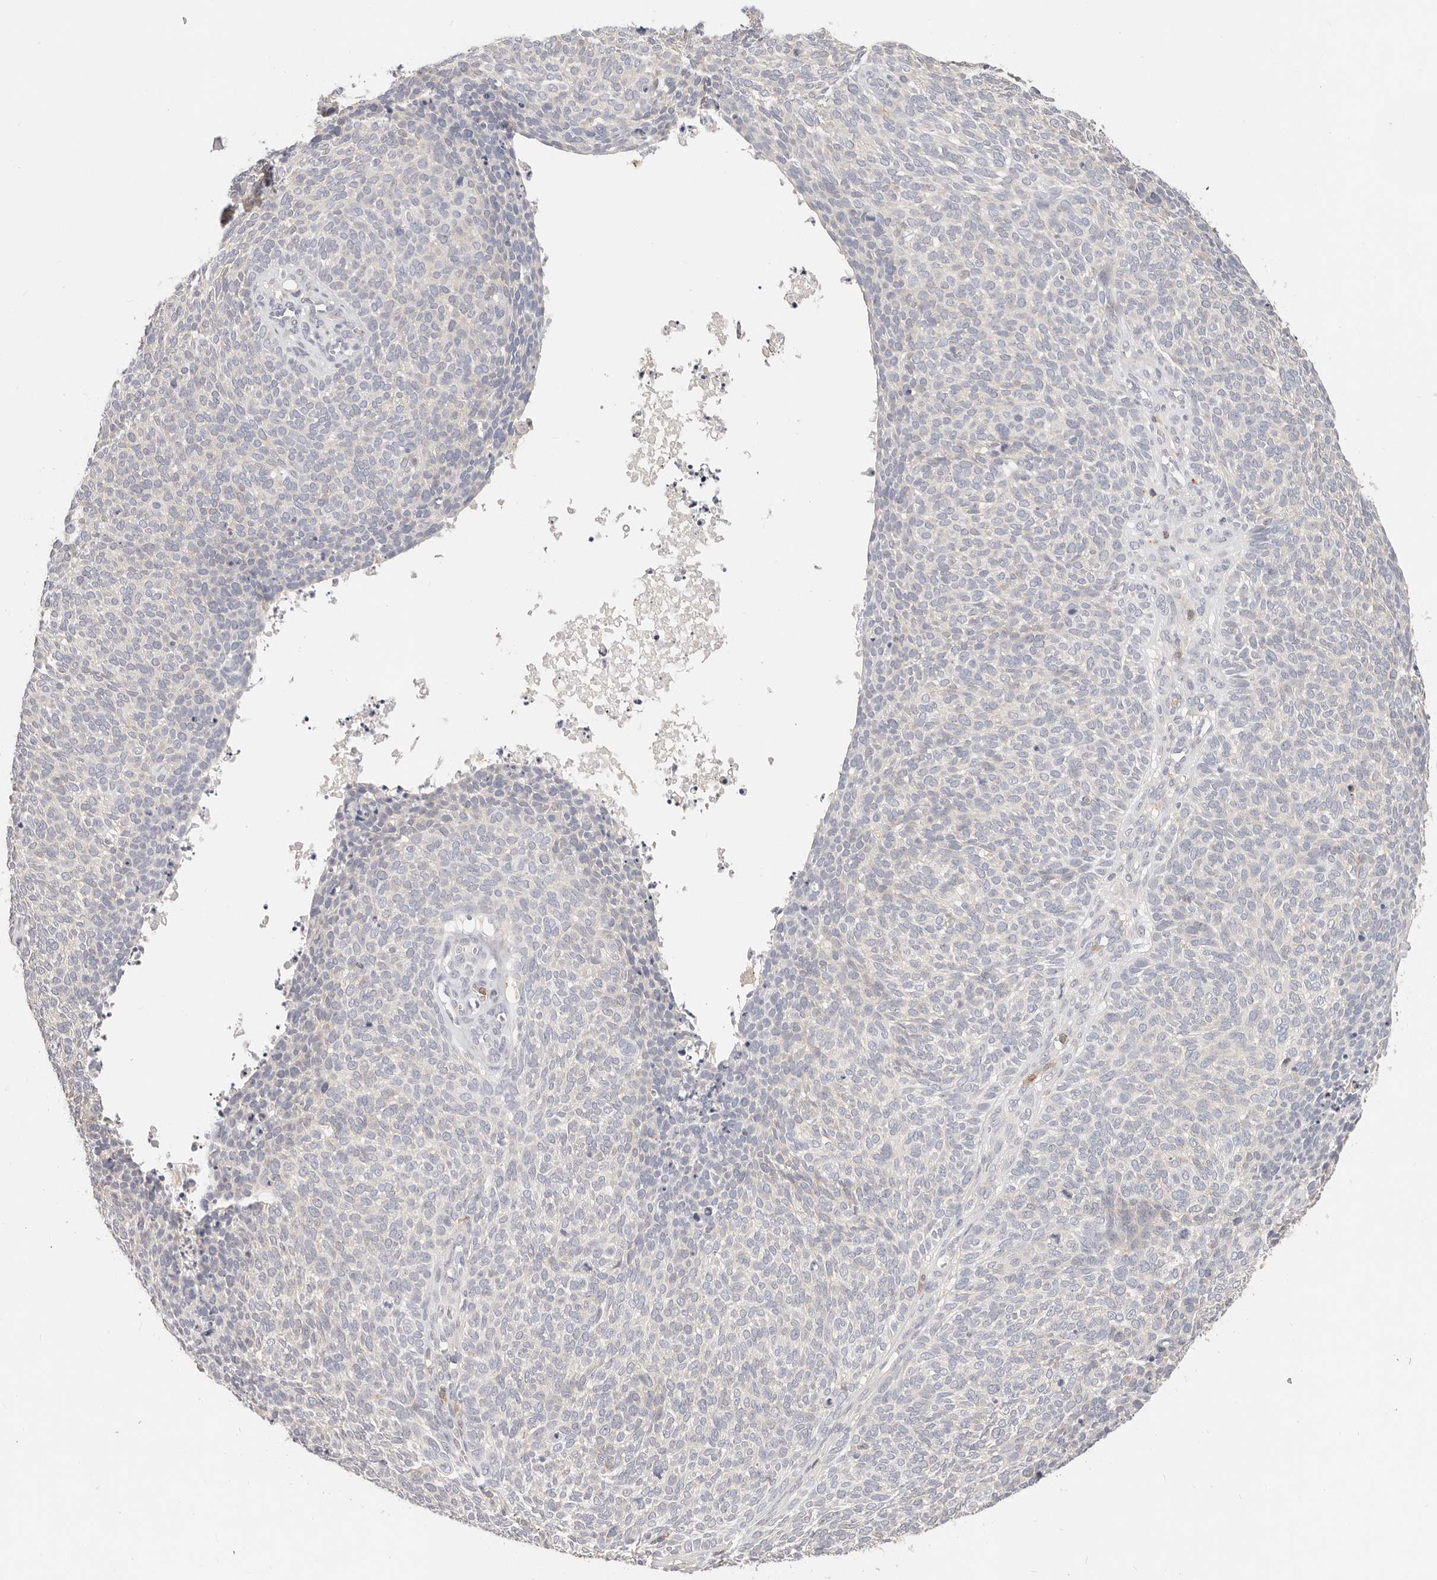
{"staining": {"intensity": "negative", "quantity": "none", "location": "none"}, "tissue": "skin cancer", "cell_type": "Tumor cells", "image_type": "cancer", "snomed": [{"axis": "morphology", "description": "Squamous cell carcinoma, NOS"}, {"axis": "topography", "description": "Skin"}], "caption": "There is no significant expression in tumor cells of skin cancer.", "gene": "TMEM63B", "patient": {"sex": "female", "age": 90}}